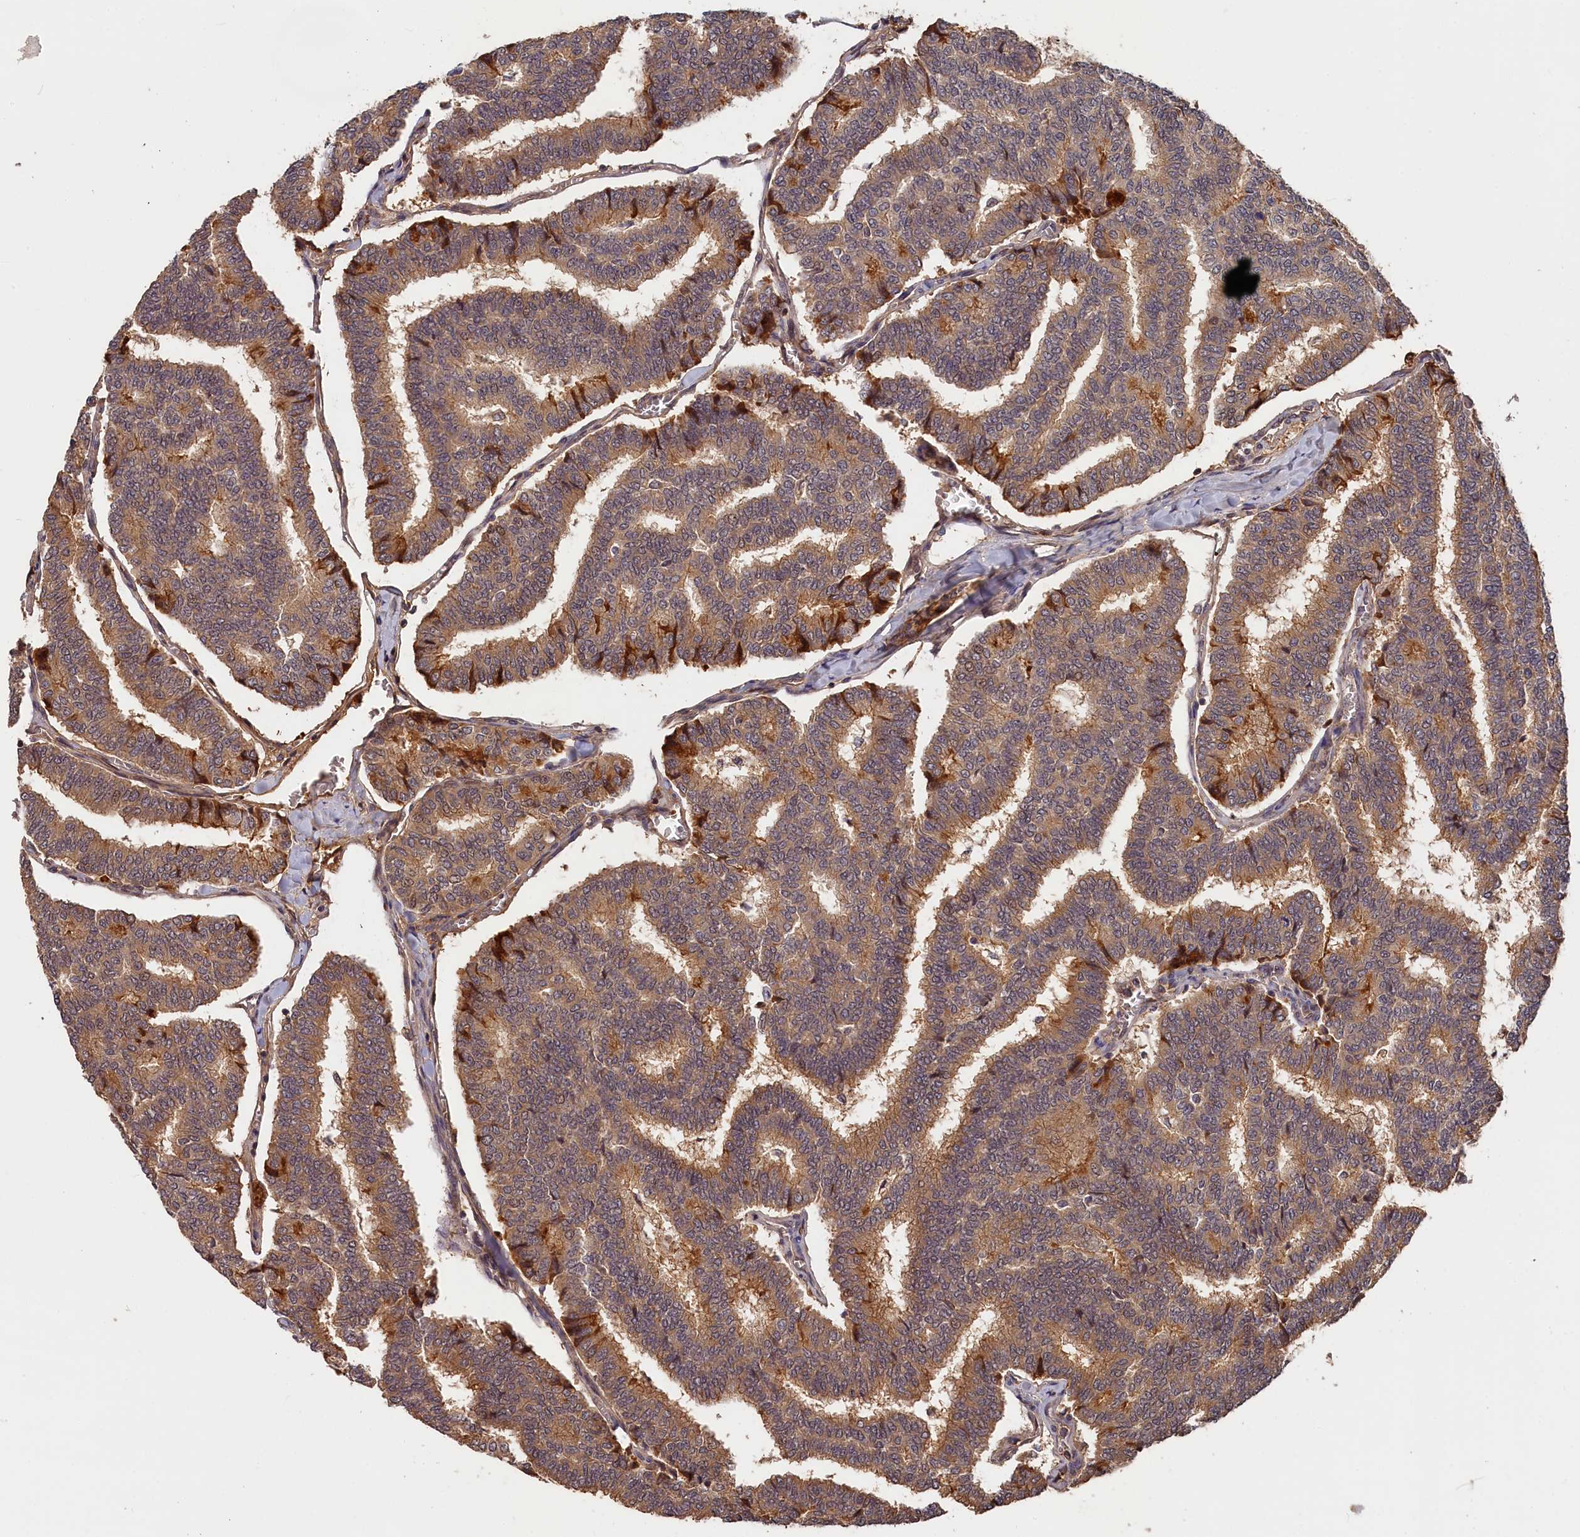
{"staining": {"intensity": "moderate", "quantity": ">75%", "location": "cytoplasmic/membranous"}, "tissue": "thyroid cancer", "cell_type": "Tumor cells", "image_type": "cancer", "snomed": [{"axis": "morphology", "description": "Papillary adenocarcinoma, NOS"}, {"axis": "topography", "description": "Thyroid gland"}], "caption": "Immunohistochemical staining of human thyroid cancer shows medium levels of moderate cytoplasmic/membranous staining in approximately >75% of tumor cells.", "gene": "ITIH1", "patient": {"sex": "female", "age": 35}}